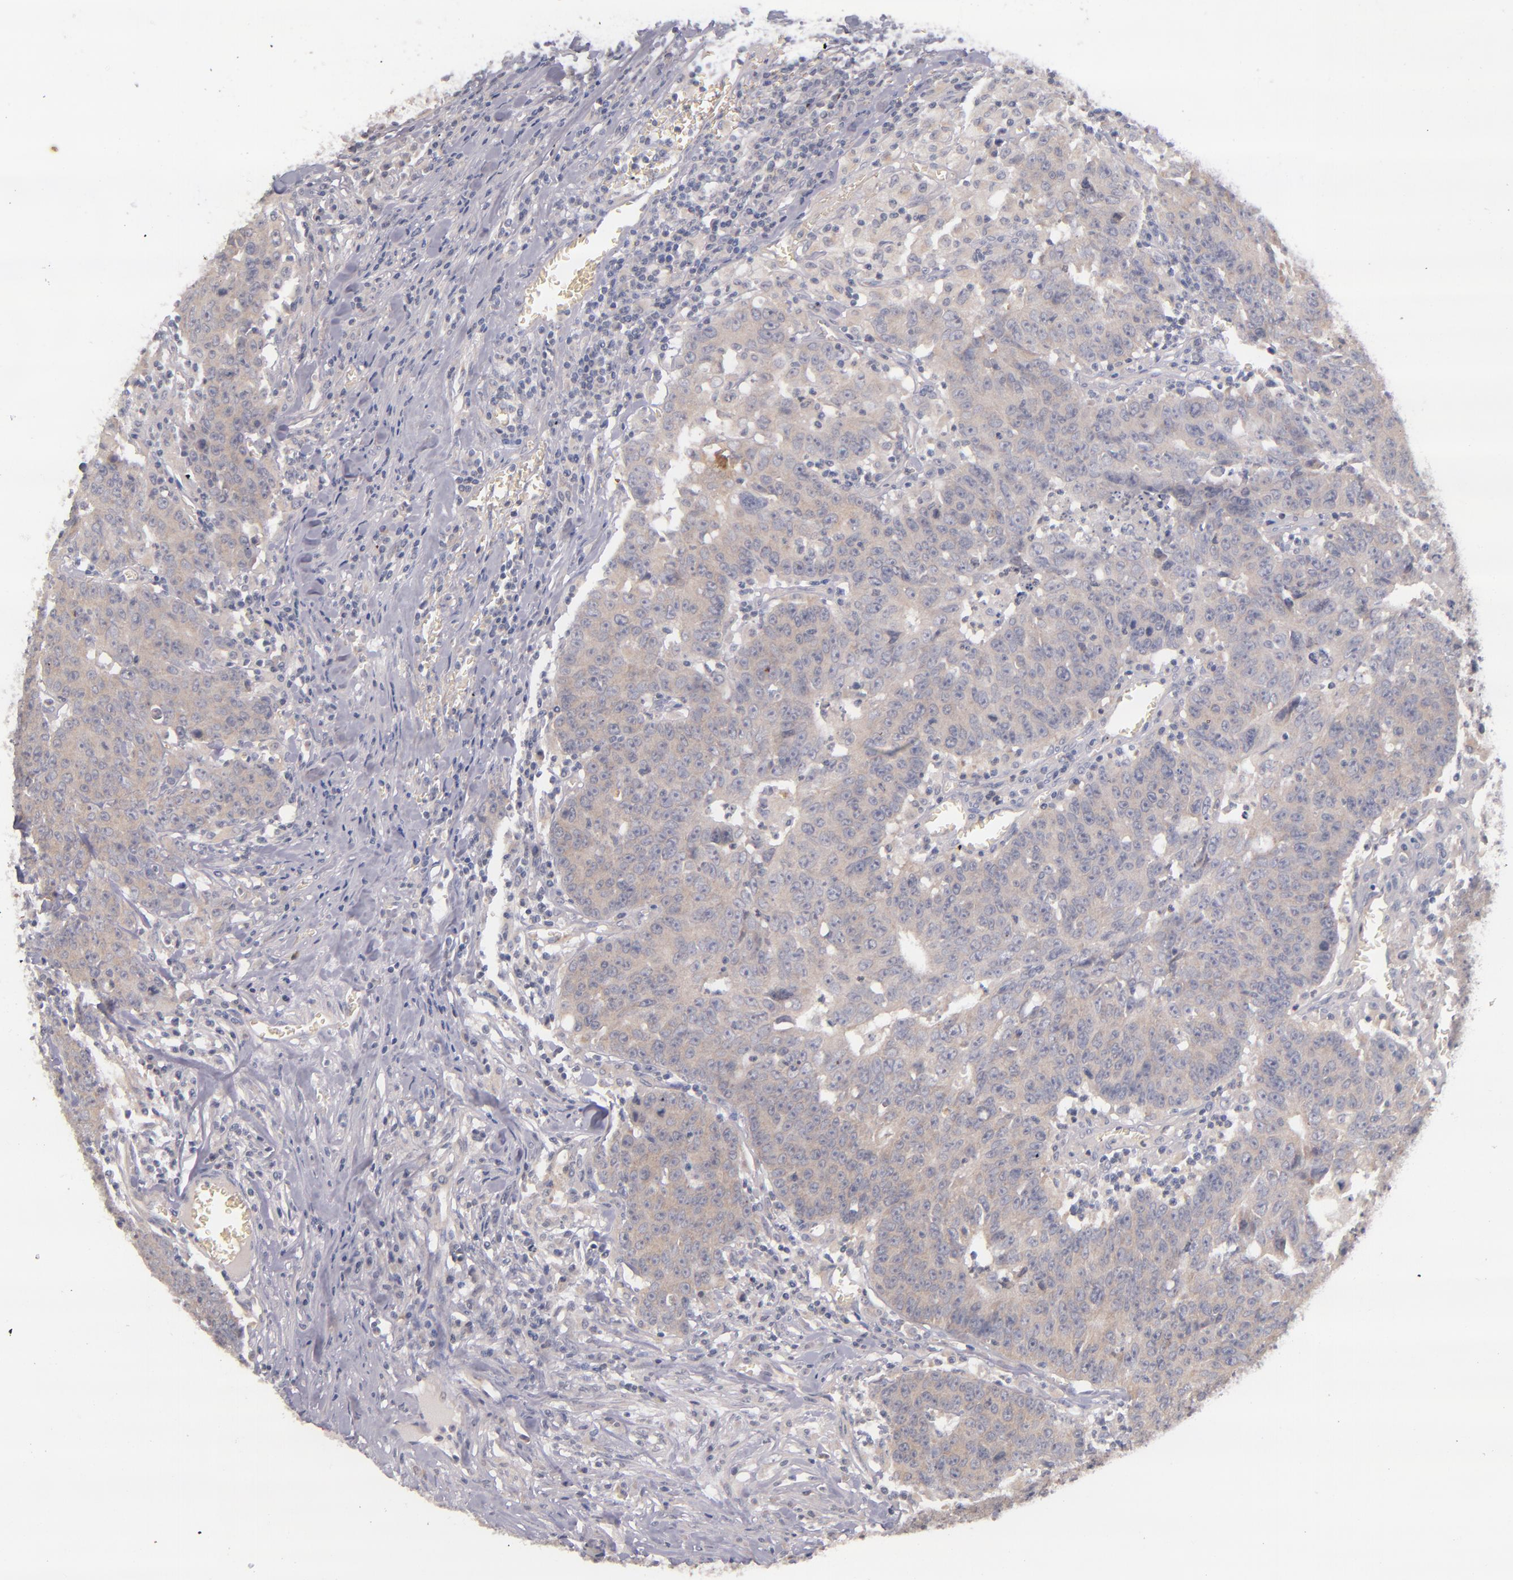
{"staining": {"intensity": "weak", "quantity": "25%-75%", "location": "cytoplasmic/membranous"}, "tissue": "colorectal cancer", "cell_type": "Tumor cells", "image_type": "cancer", "snomed": [{"axis": "morphology", "description": "Adenocarcinoma, NOS"}, {"axis": "topography", "description": "Colon"}], "caption": "Protein expression analysis of adenocarcinoma (colorectal) reveals weak cytoplasmic/membranous staining in approximately 25%-75% of tumor cells. Ihc stains the protein in brown and the nuclei are stained blue.", "gene": "TSC2", "patient": {"sex": "female", "age": 53}}